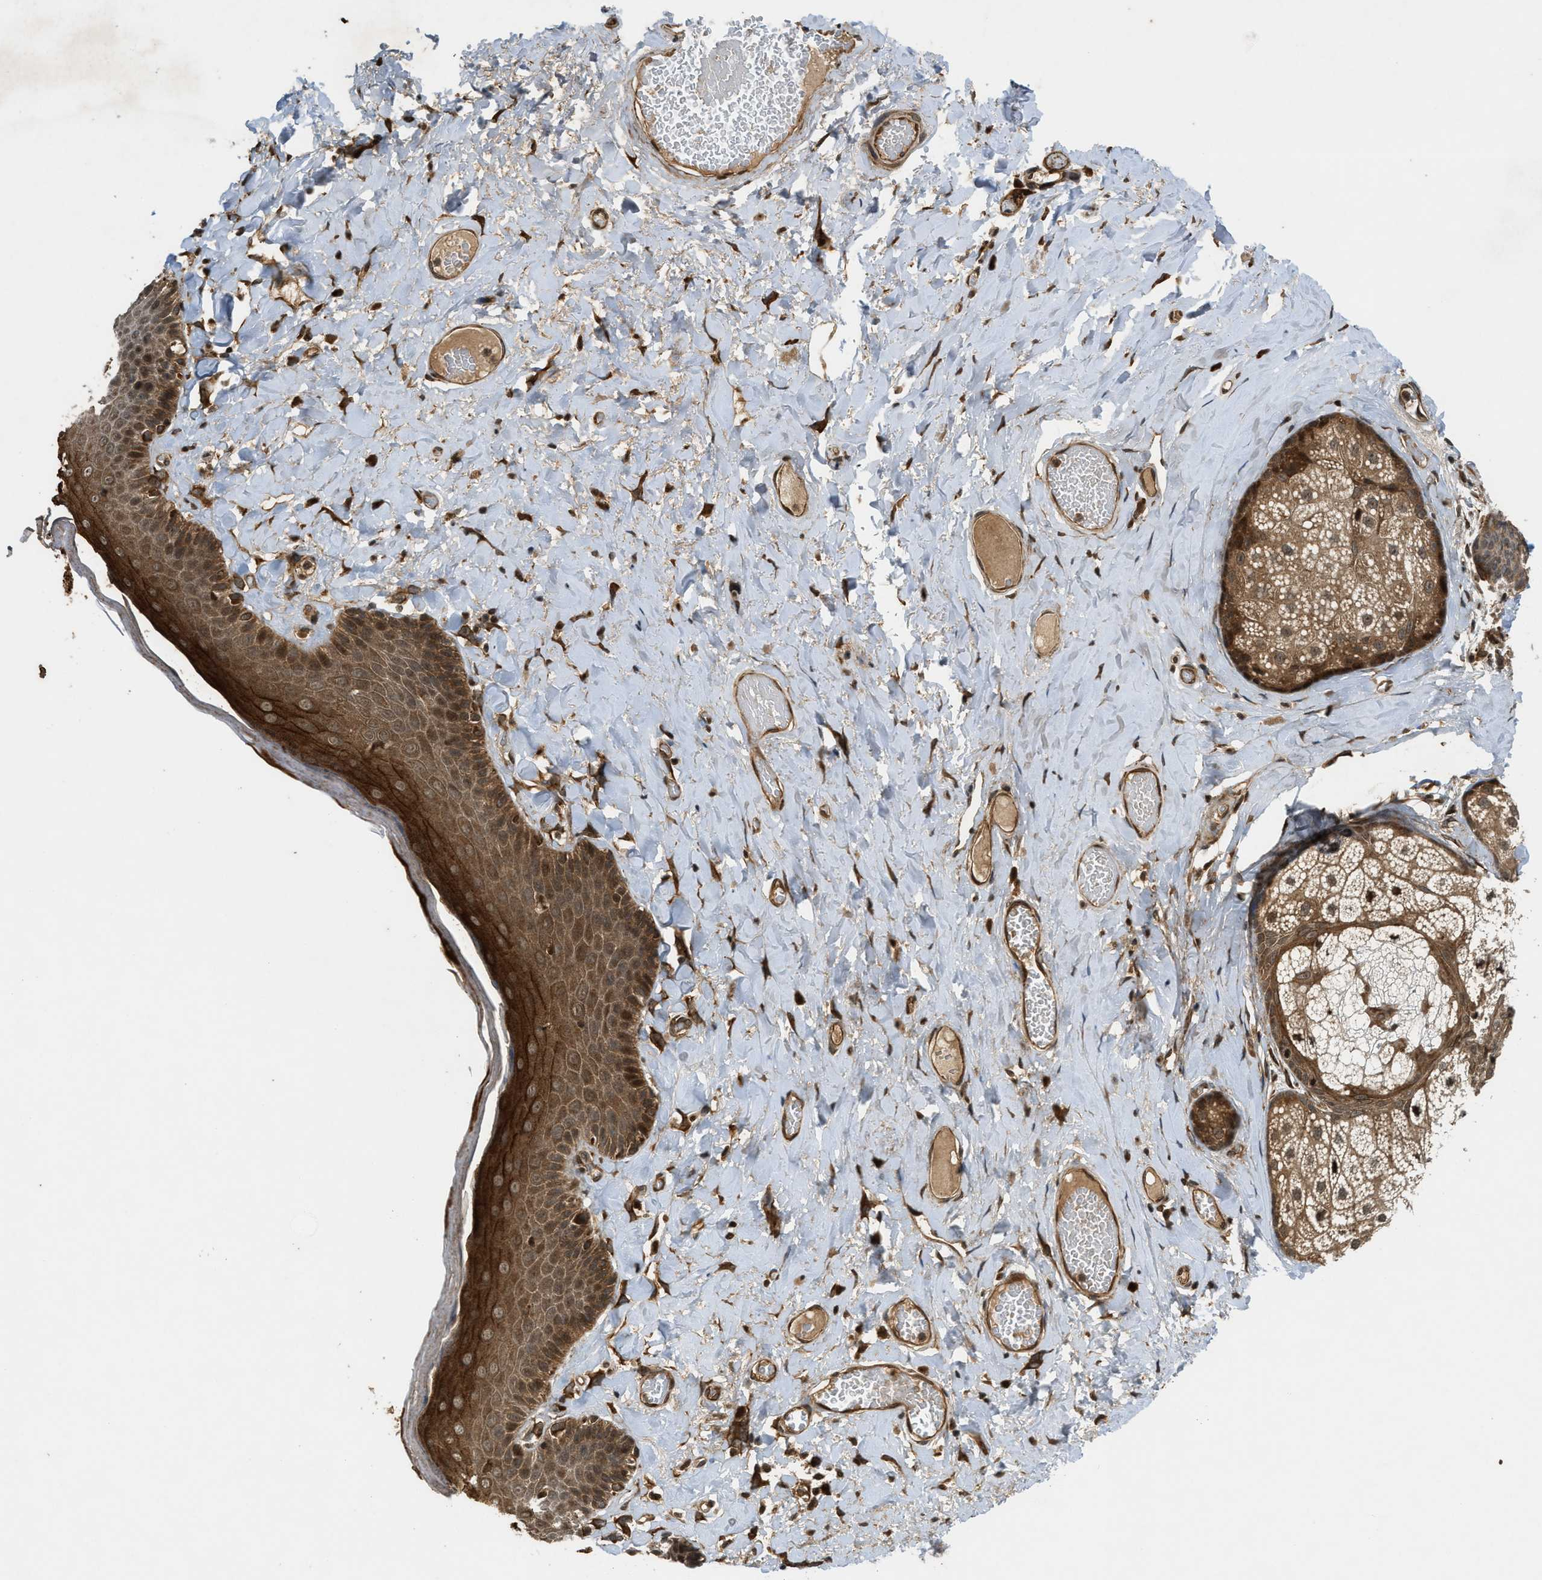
{"staining": {"intensity": "strong", "quantity": ">75%", "location": "cytoplasmic/membranous,nuclear"}, "tissue": "skin", "cell_type": "Epidermal cells", "image_type": "normal", "snomed": [{"axis": "morphology", "description": "Normal tissue, NOS"}, {"axis": "topography", "description": "Anal"}], "caption": "A high amount of strong cytoplasmic/membranous,nuclear expression is present in approximately >75% of epidermal cells in normal skin.", "gene": "EIF2AK3", "patient": {"sex": "male", "age": 69}}